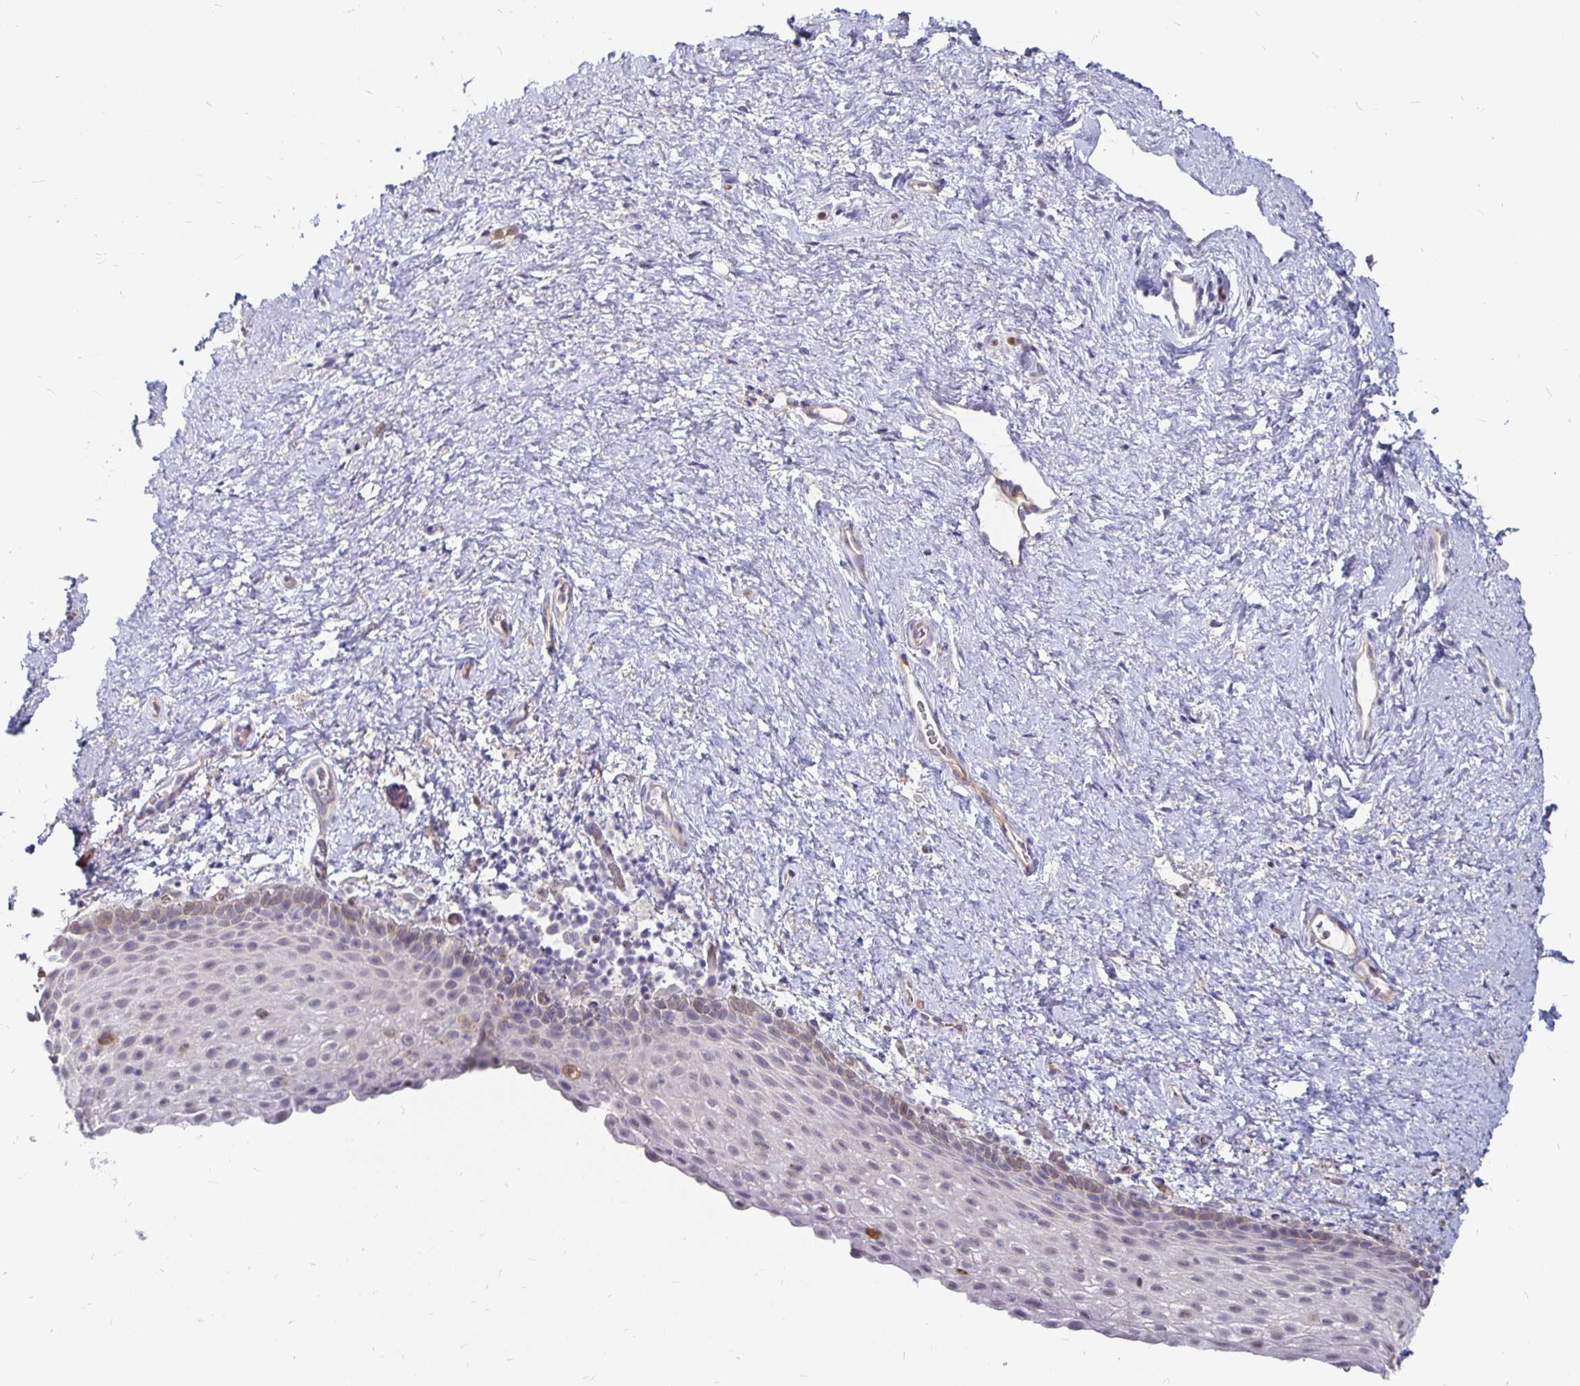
{"staining": {"intensity": "weak", "quantity": "<25%", "location": "cytoplasmic/membranous"}, "tissue": "vagina", "cell_type": "Squamous epithelial cells", "image_type": "normal", "snomed": [{"axis": "morphology", "description": "Normal tissue, NOS"}, {"axis": "topography", "description": "Vagina"}], "caption": "A high-resolution image shows immunohistochemistry (IHC) staining of normal vagina, which displays no significant positivity in squamous epithelial cells. (Immunohistochemistry (ihc), brightfield microscopy, high magnification).", "gene": "CCDC85A", "patient": {"sex": "female", "age": 61}}